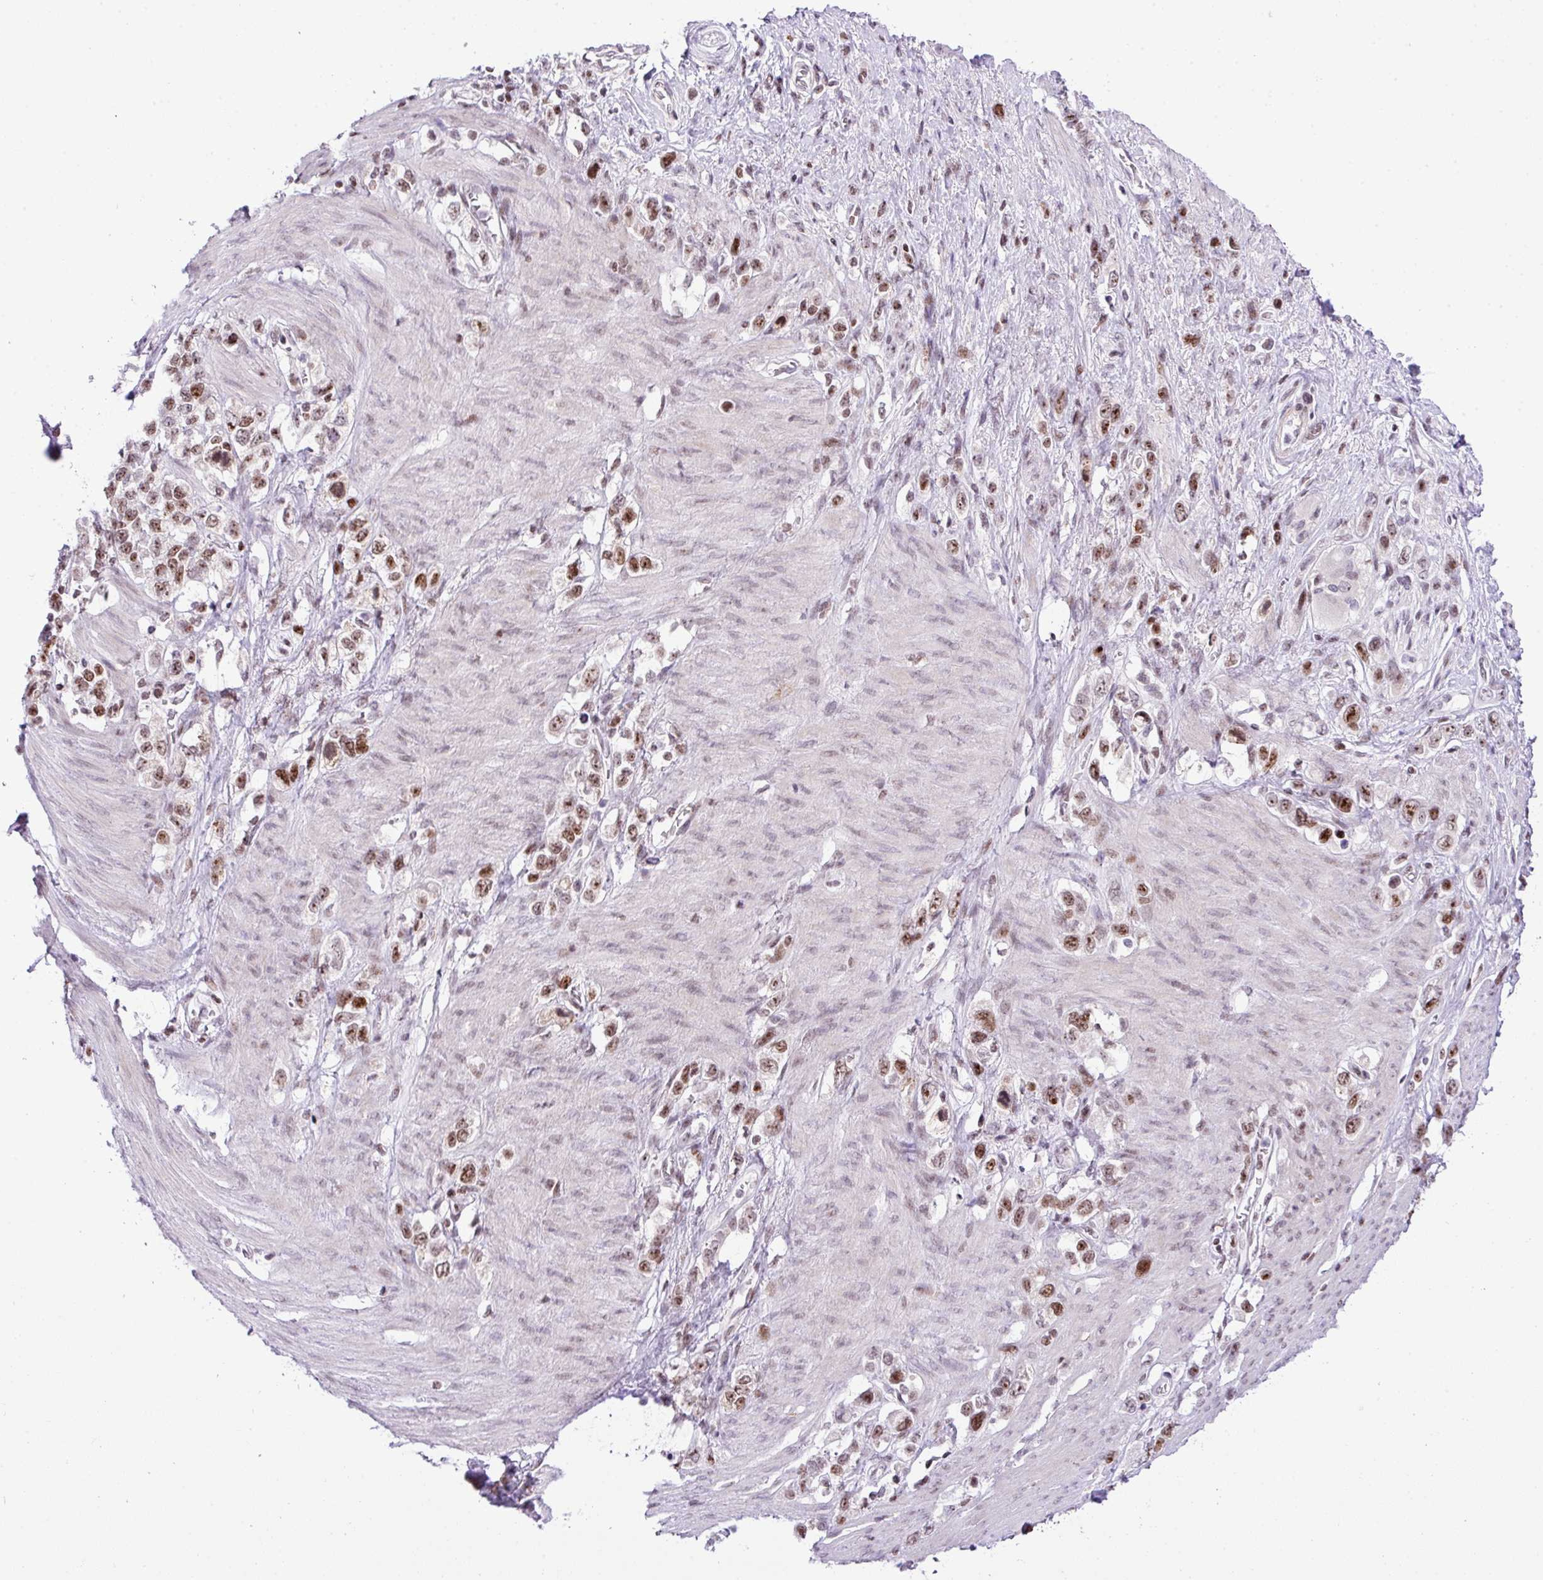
{"staining": {"intensity": "moderate", "quantity": ">75%", "location": "nuclear"}, "tissue": "stomach cancer", "cell_type": "Tumor cells", "image_type": "cancer", "snomed": [{"axis": "morphology", "description": "Adenocarcinoma, NOS"}, {"axis": "topography", "description": "Stomach"}], "caption": "IHC of stomach adenocarcinoma exhibits medium levels of moderate nuclear staining in about >75% of tumor cells.", "gene": "CCDC137", "patient": {"sex": "female", "age": 65}}